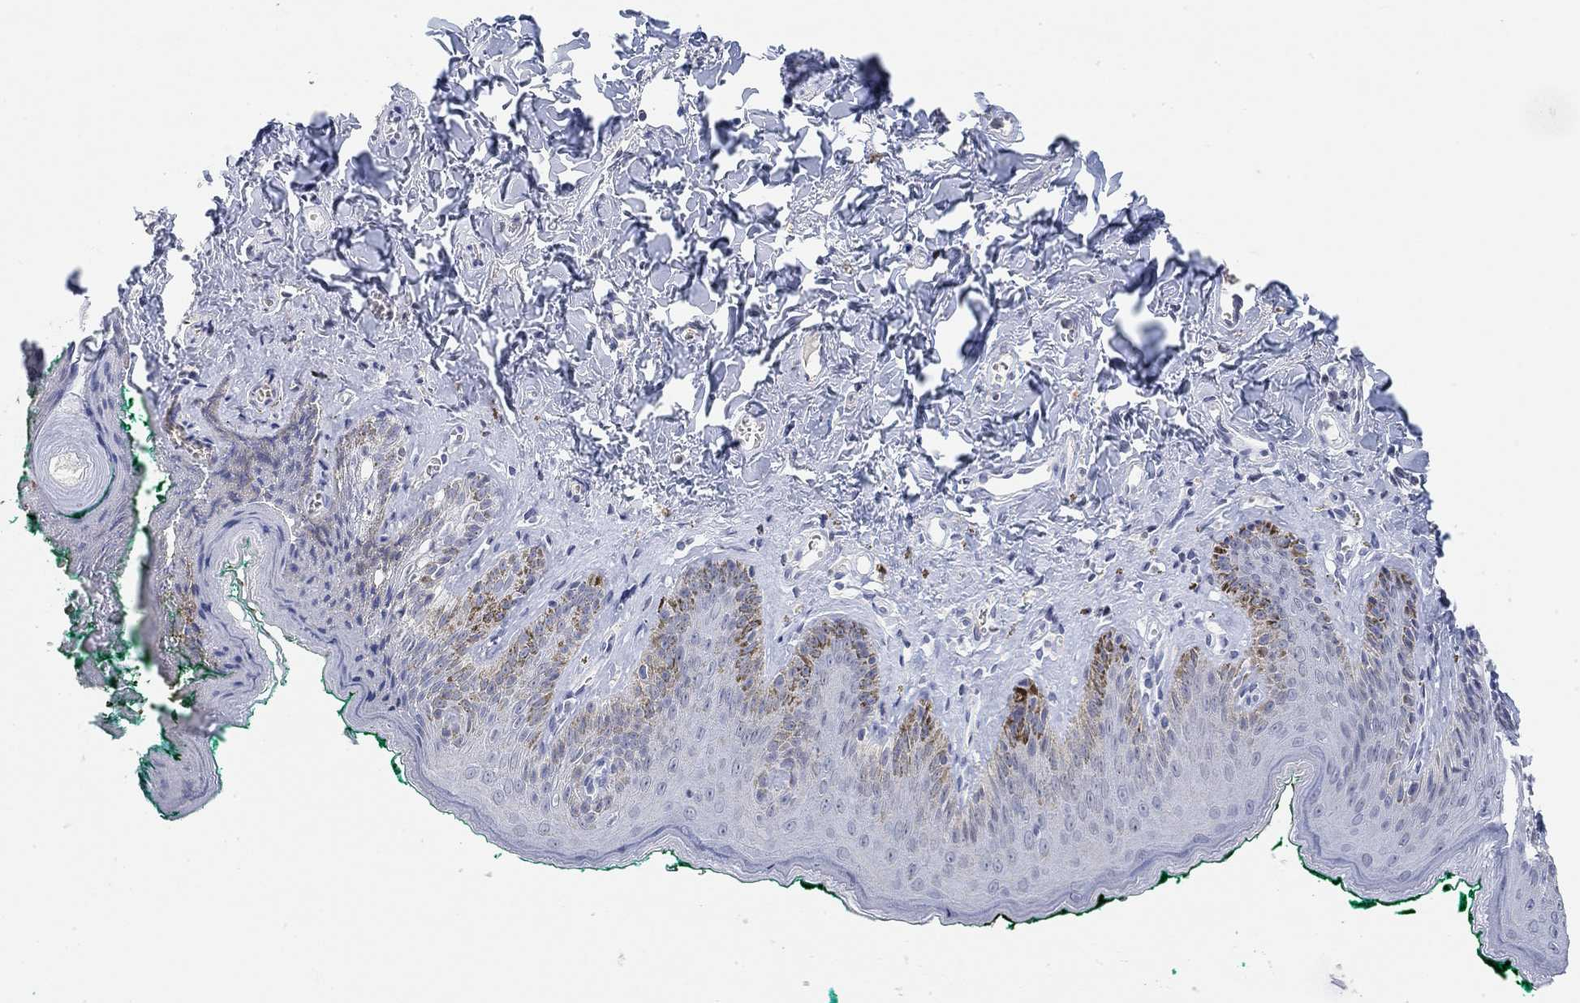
{"staining": {"intensity": "negative", "quantity": "none", "location": "none"}, "tissue": "skin", "cell_type": "Epidermal cells", "image_type": "normal", "snomed": [{"axis": "morphology", "description": "Normal tissue, NOS"}, {"axis": "topography", "description": "Vulva"}], "caption": "DAB immunohistochemical staining of benign human skin reveals no significant positivity in epidermal cells.", "gene": "ATP6V1E2", "patient": {"sex": "female", "age": 66}}